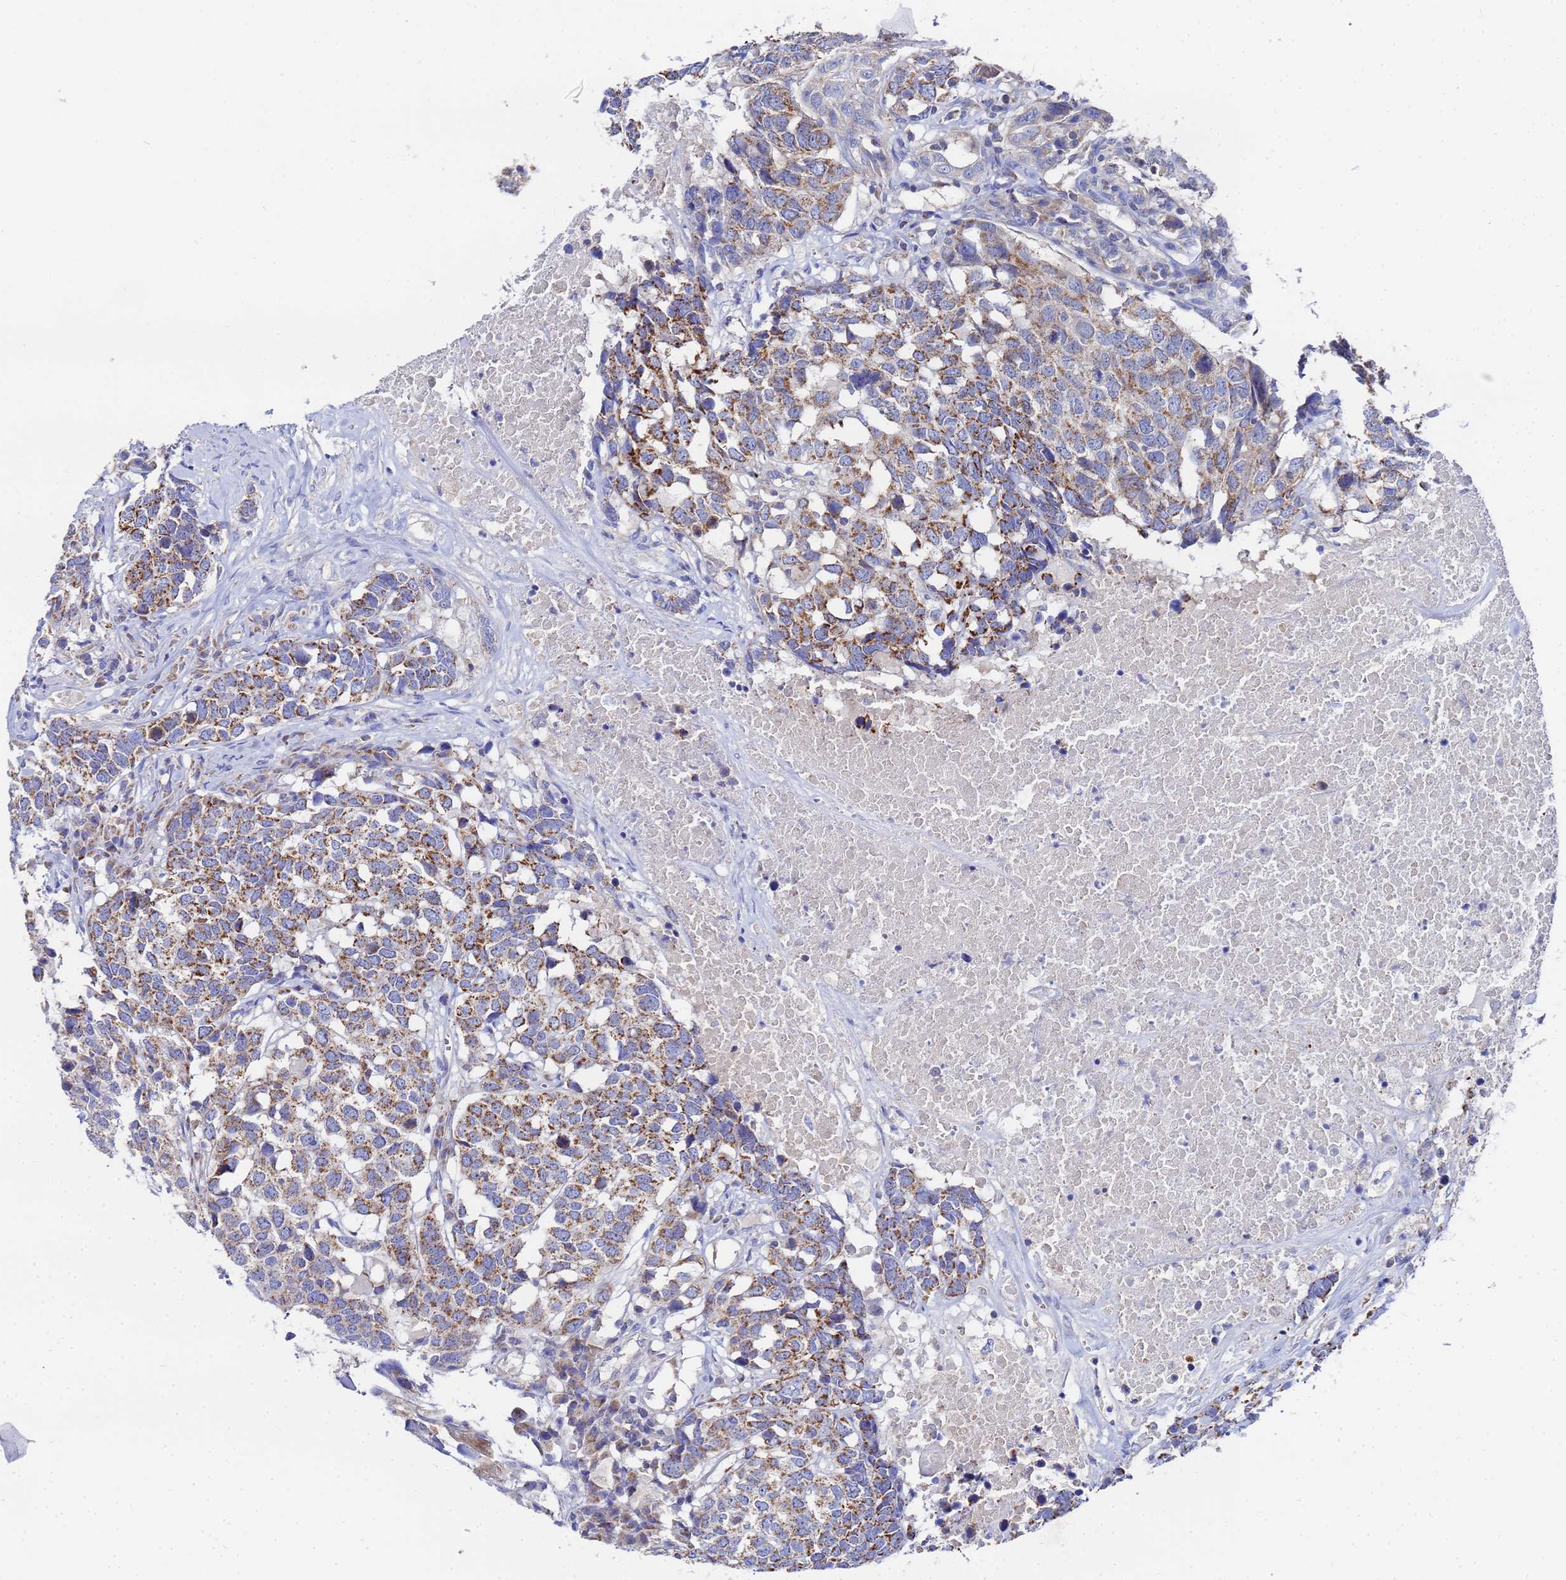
{"staining": {"intensity": "moderate", "quantity": ">75%", "location": "cytoplasmic/membranous"}, "tissue": "head and neck cancer", "cell_type": "Tumor cells", "image_type": "cancer", "snomed": [{"axis": "morphology", "description": "Squamous cell carcinoma, NOS"}, {"axis": "topography", "description": "Head-Neck"}], "caption": "Protein expression analysis of human squamous cell carcinoma (head and neck) reveals moderate cytoplasmic/membranous positivity in about >75% of tumor cells. Nuclei are stained in blue.", "gene": "FAHD2A", "patient": {"sex": "male", "age": 66}}